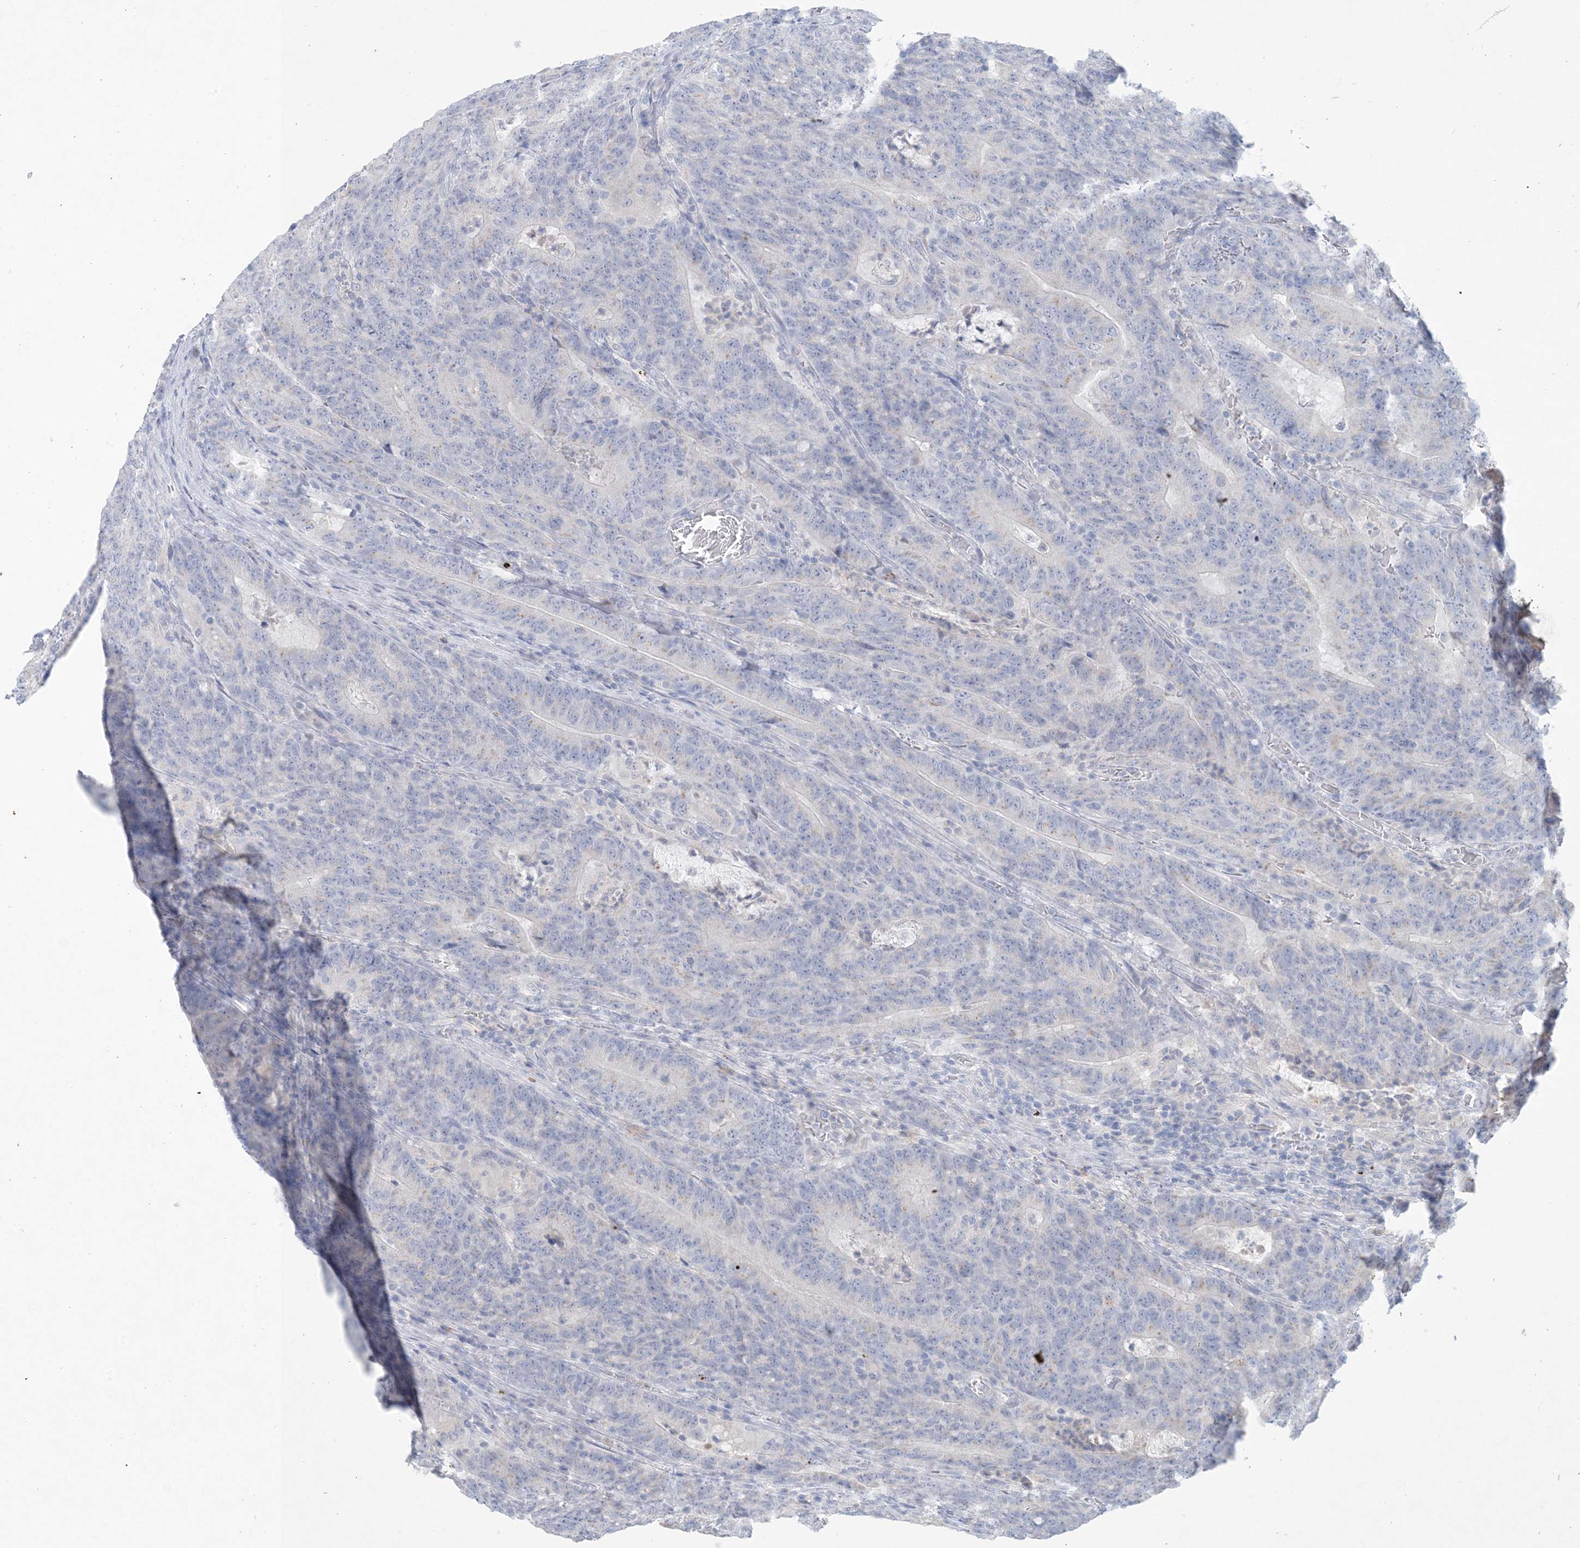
{"staining": {"intensity": "negative", "quantity": "none", "location": "none"}, "tissue": "colorectal cancer", "cell_type": "Tumor cells", "image_type": "cancer", "snomed": [{"axis": "morphology", "description": "Normal tissue, NOS"}, {"axis": "morphology", "description": "Adenocarcinoma, NOS"}, {"axis": "topography", "description": "Colon"}], "caption": "This photomicrograph is of colorectal adenocarcinoma stained with immunohistochemistry to label a protein in brown with the nuclei are counter-stained blue. There is no expression in tumor cells.", "gene": "GABRG1", "patient": {"sex": "female", "age": 75}}